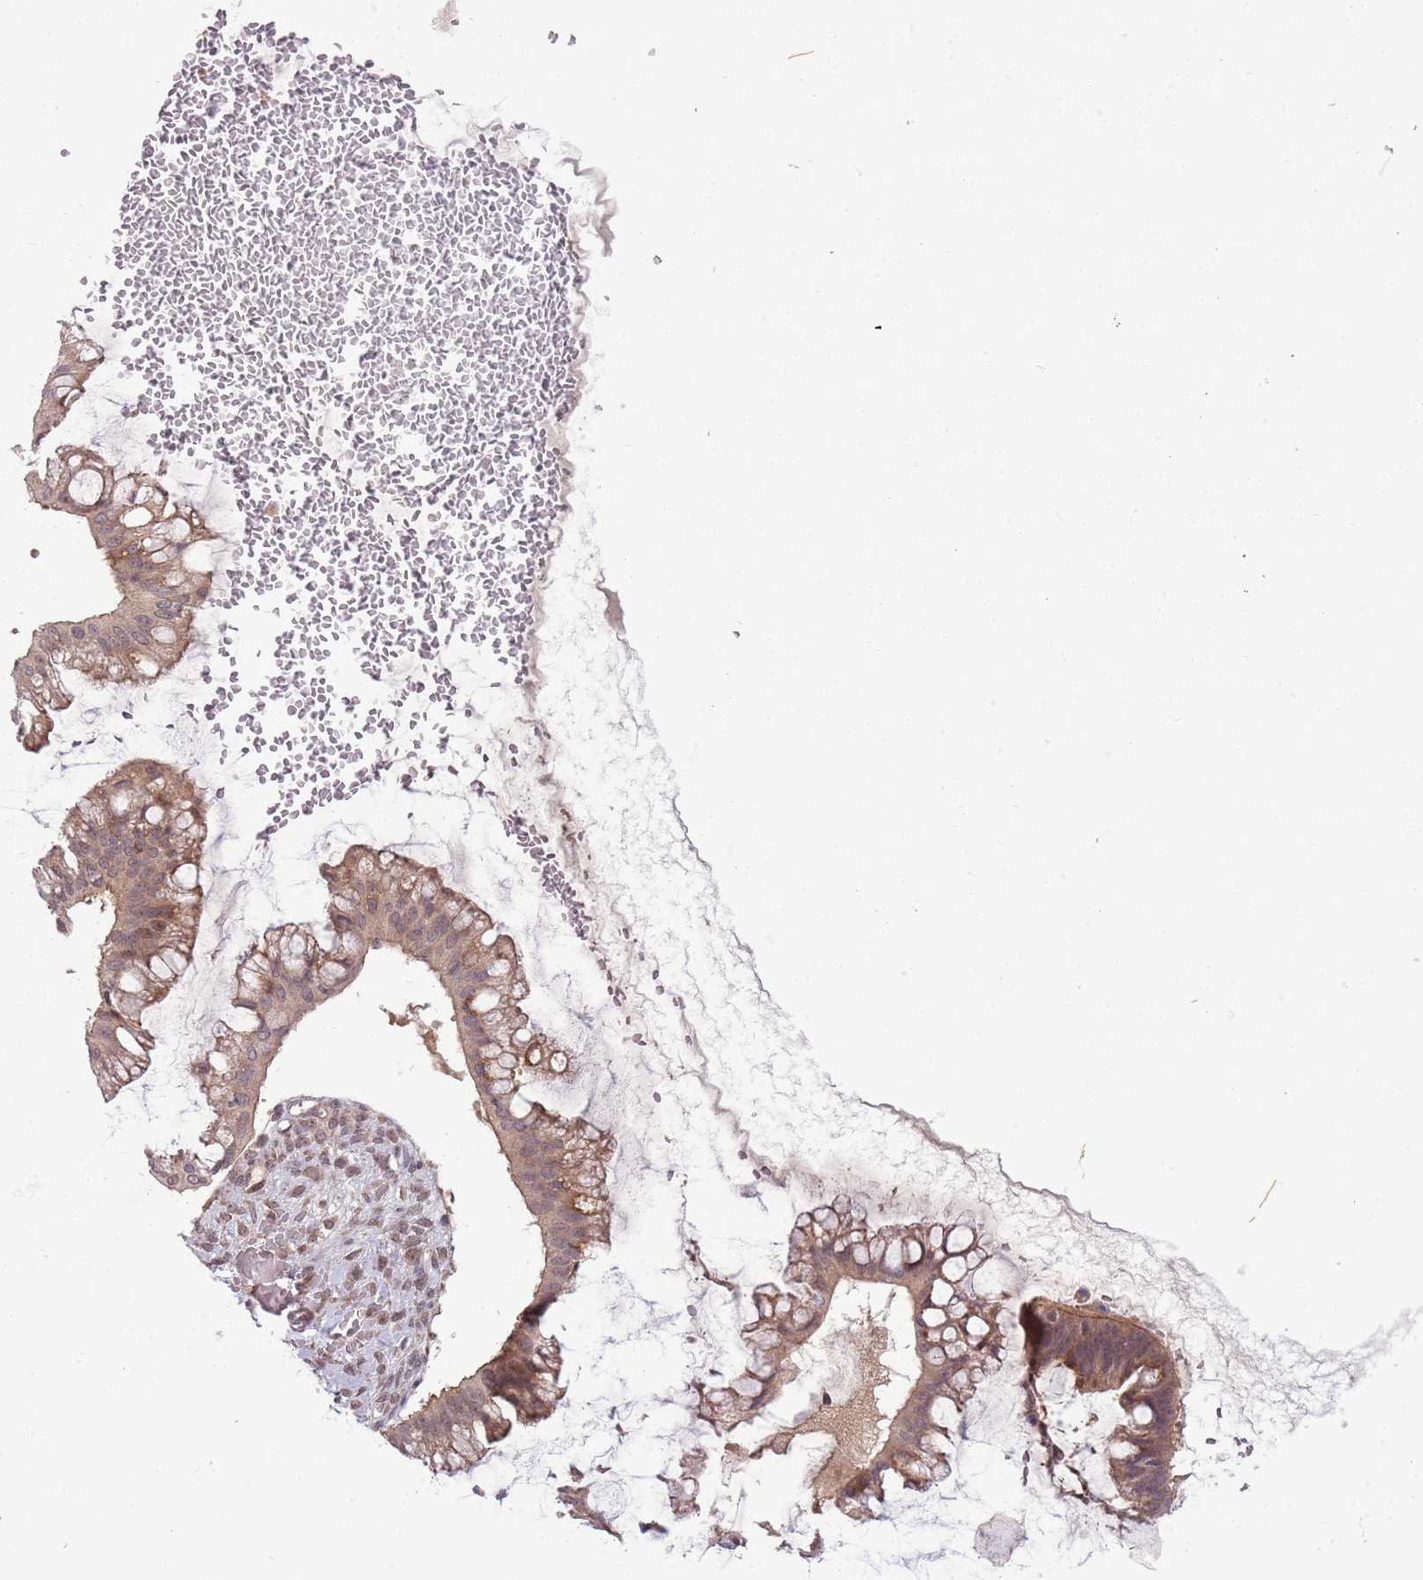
{"staining": {"intensity": "moderate", "quantity": ">75%", "location": "cytoplasmic/membranous"}, "tissue": "ovarian cancer", "cell_type": "Tumor cells", "image_type": "cancer", "snomed": [{"axis": "morphology", "description": "Cystadenocarcinoma, mucinous, NOS"}, {"axis": "topography", "description": "Ovary"}], "caption": "DAB immunohistochemical staining of ovarian cancer reveals moderate cytoplasmic/membranous protein staining in about >75% of tumor cells.", "gene": "ADAMTS3", "patient": {"sex": "female", "age": 73}}